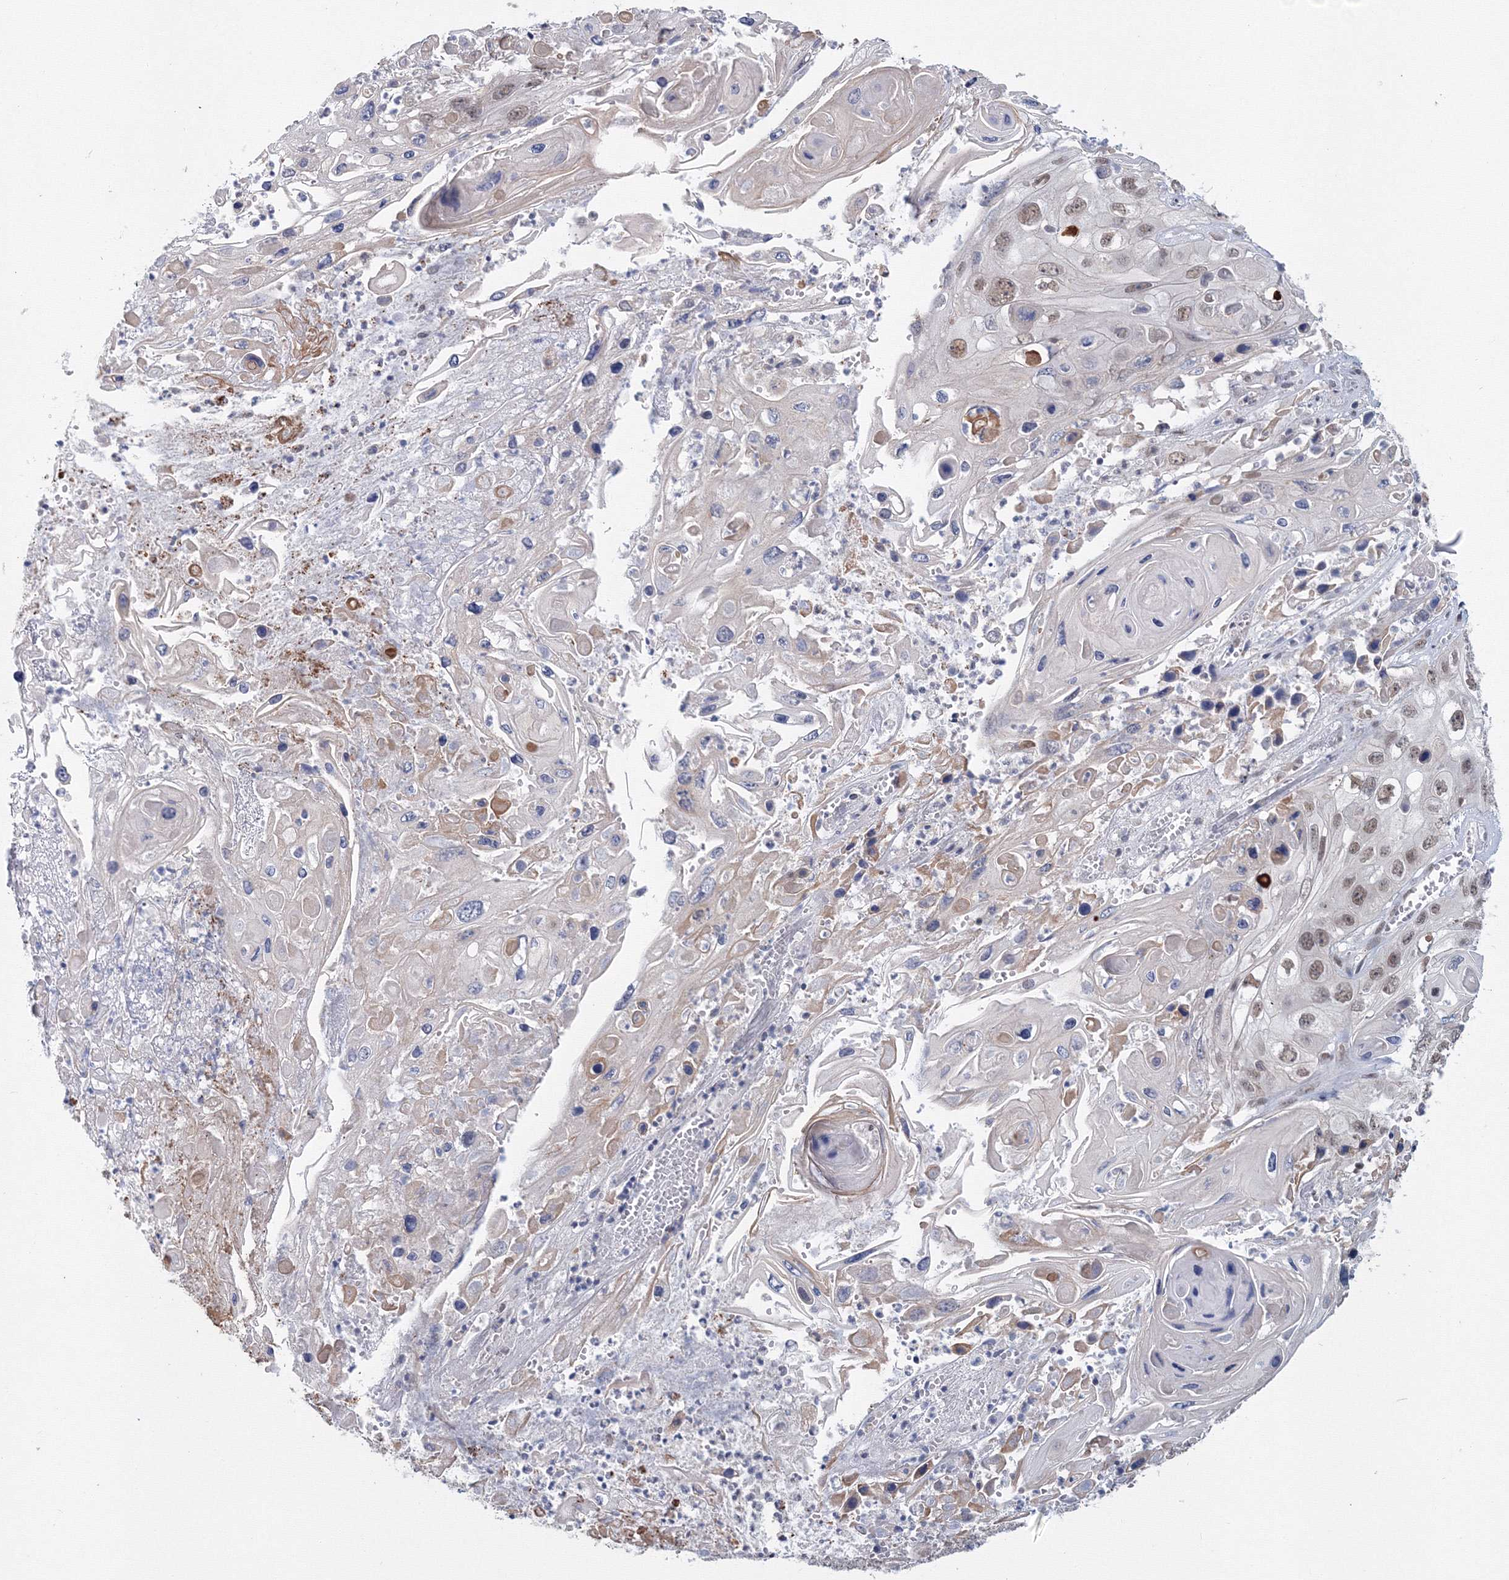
{"staining": {"intensity": "weak", "quantity": "25%-75%", "location": "nuclear"}, "tissue": "skin cancer", "cell_type": "Tumor cells", "image_type": "cancer", "snomed": [{"axis": "morphology", "description": "Squamous cell carcinoma, NOS"}, {"axis": "topography", "description": "Skin"}], "caption": "Skin cancer (squamous cell carcinoma) tissue exhibits weak nuclear staining in approximately 25%-75% of tumor cells (Stains: DAB in brown, nuclei in blue, Microscopy: brightfield microscopy at high magnification).", "gene": "SF3B6", "patient": {"sex": "male", "age": 55}}